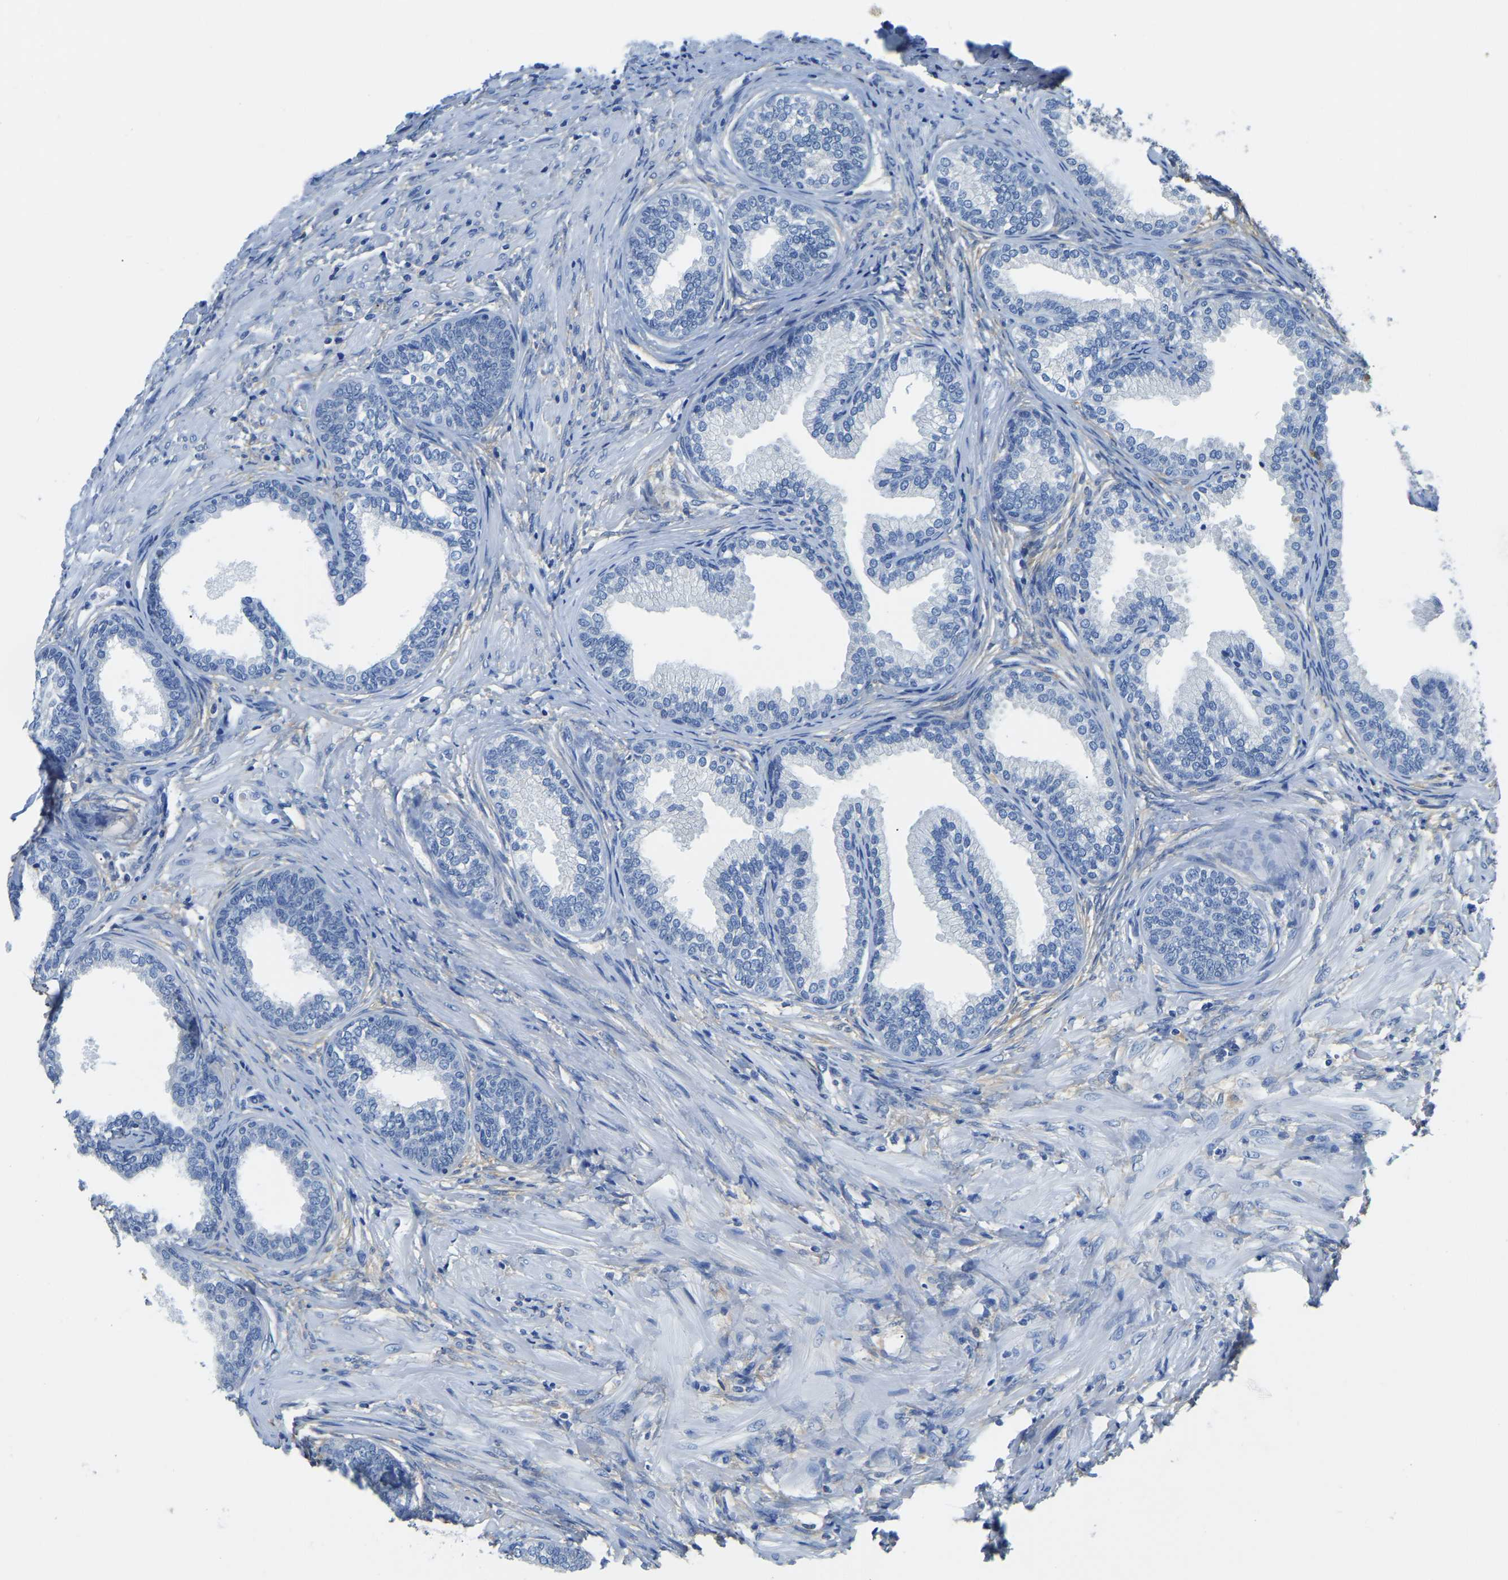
{"staining": {"intensity": "negative", "quantity": "none", "location": "none"}, "tissue": "prostate", "cell_type": "Glandular cells", "image_type": "normal", "snomed": [{"axis": "morphology", "description": "Normal tissue, NOS"}, {"axis": "topography", "description": "Prostate"}], "caption": "Glandular cells show no significant protein staining in normal prostate. (Stains: DAB IHC with hematoxylin counter stain, Microscopy: brightfield microscopy at high magnification).", "gene": "ZDHHC13", "patient": {"sex": "male", "age": 76}}